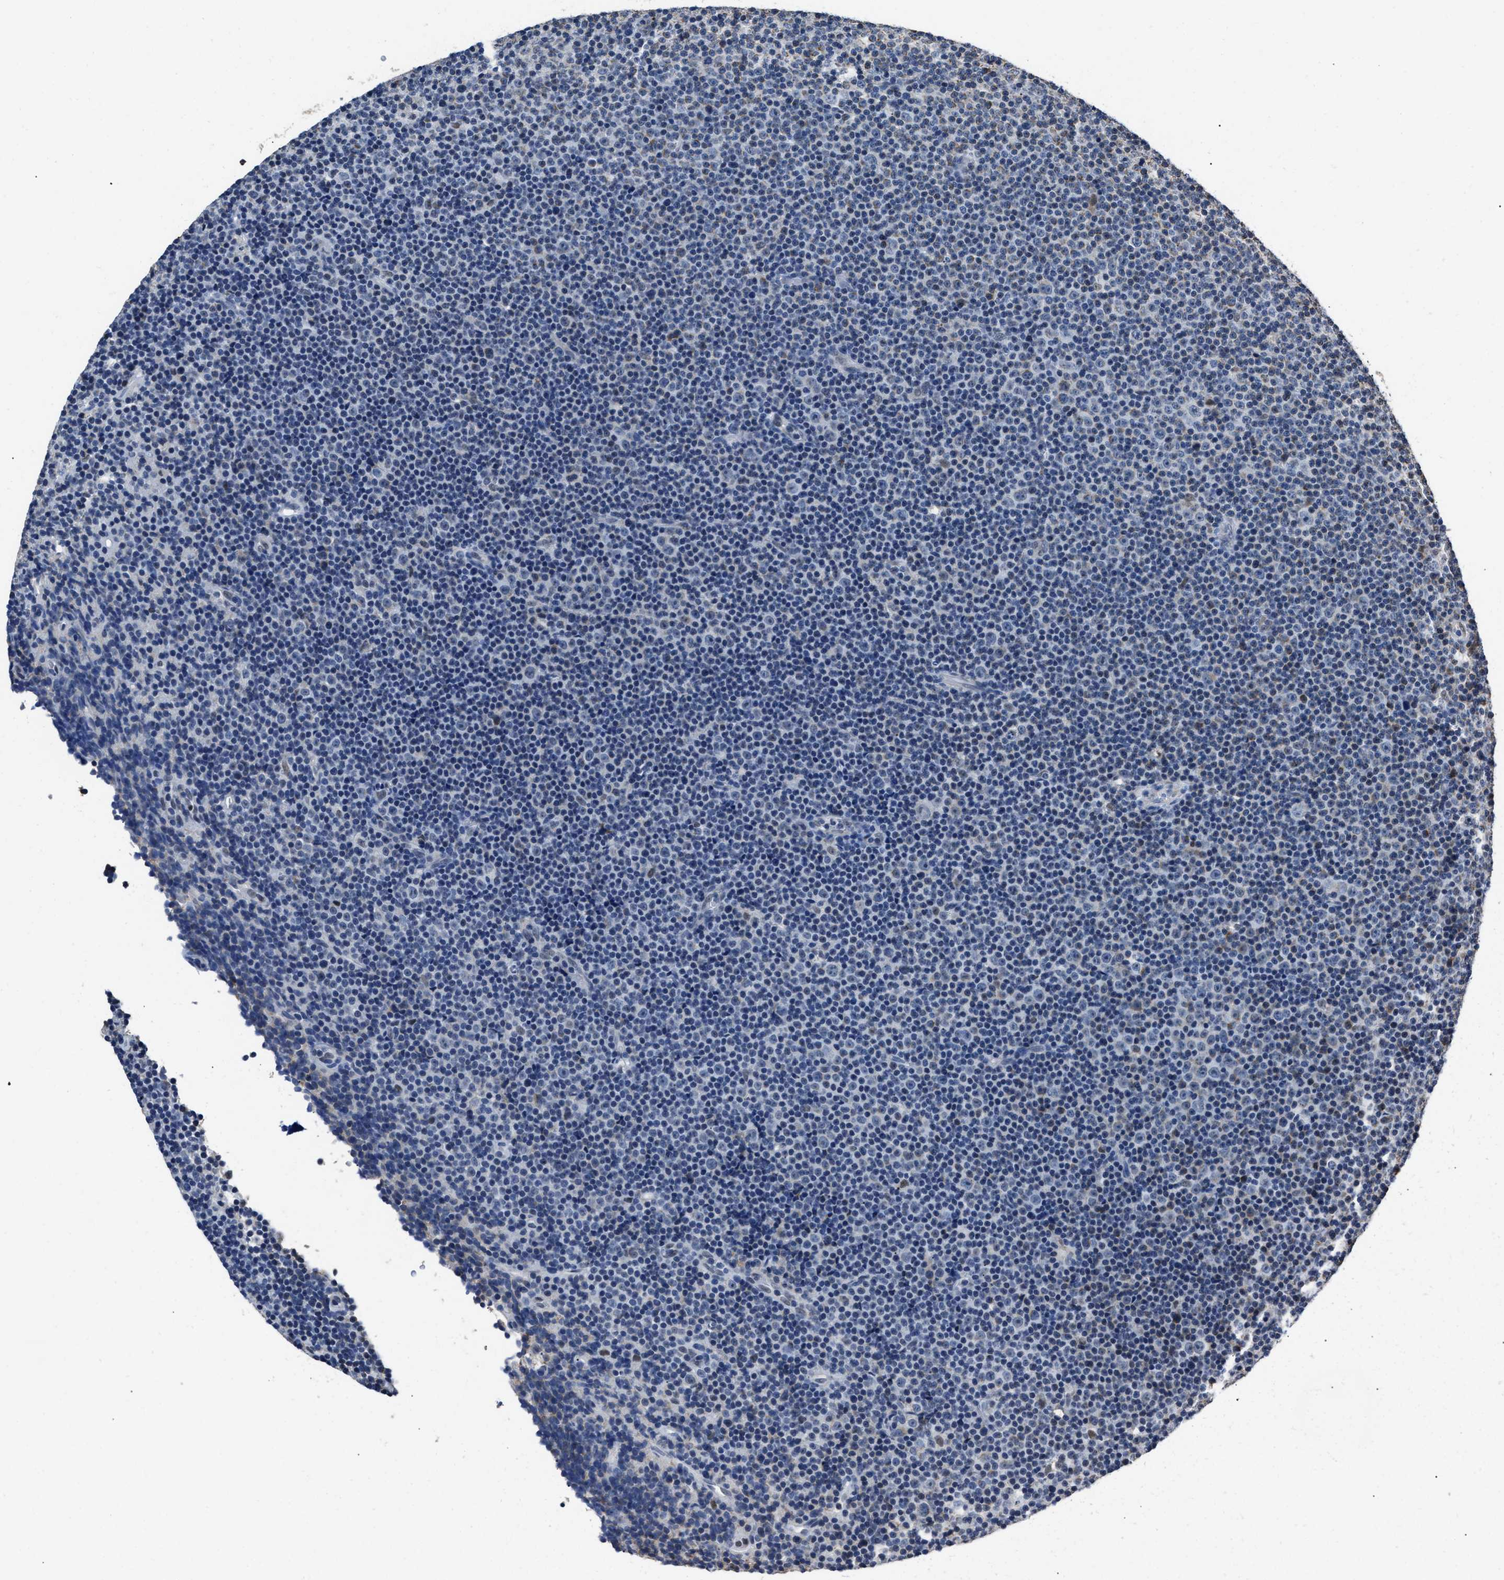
{"staining": {"intensity": "negative", "quantity": "none", "location": "none"}, "tissue": "lymphoma", "cell_type": "Tumor cells", "image_type": "cancer", "snomed": [{"axis": "morphology", "description": "Malignant lymphoma, non-Hodgkin's type, Low grade"}, {"axis": "topography", "description": "Lymph node"}], "caption": "The IHC histopathology image has no significant expression in tumor cells of lymphoma tissue.", "gene": "NSUN5", "patient": {"sex": "female", "age": 67}}